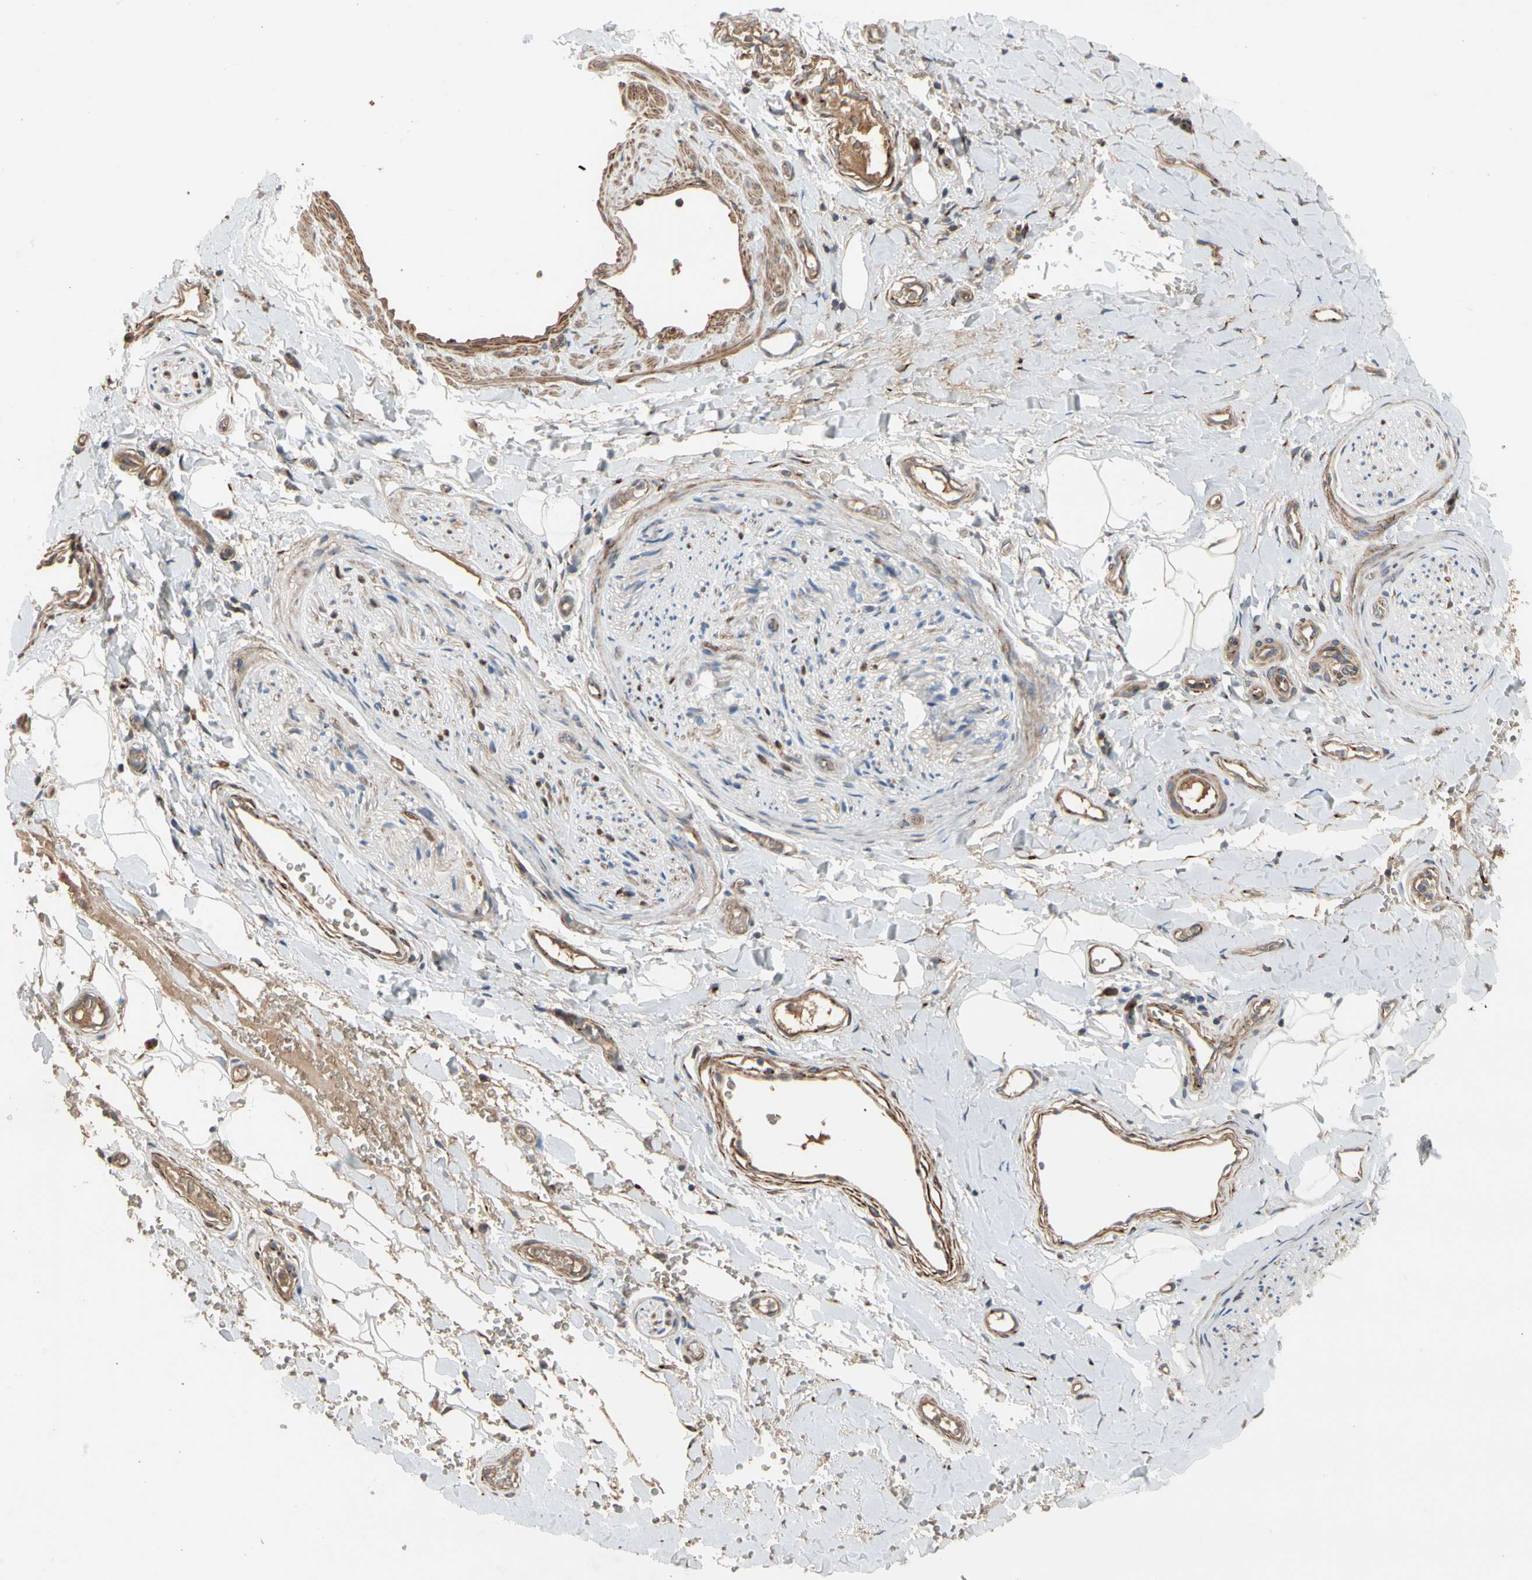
{"staining": {"intensity": "moderate", "quantity": ">75%", "location": "cytoplasmic/membranous,nuclear"}, "tissue": "adipose tissue", "cell_type": "Adipocytes", "image_type": "normal", "snomed": [{"axis": "morphology", "description": "Normal tissue, NOS"}, {"axis": "morphology", "description": "Carcinoma, NOS"}, {"axis": "topography", "description": "Pancreas"}, {"axis": "topography", "description": "Peripheral nerve tissue"}], "caption": "Adipocytes reveal medium levels of moderate cytoplasmic/membranous,nuclear positivity in approximately >75% of cells in normal adipose tissue.", "gene": "GCK", "patient": {"sex": "female", "age": 29}}